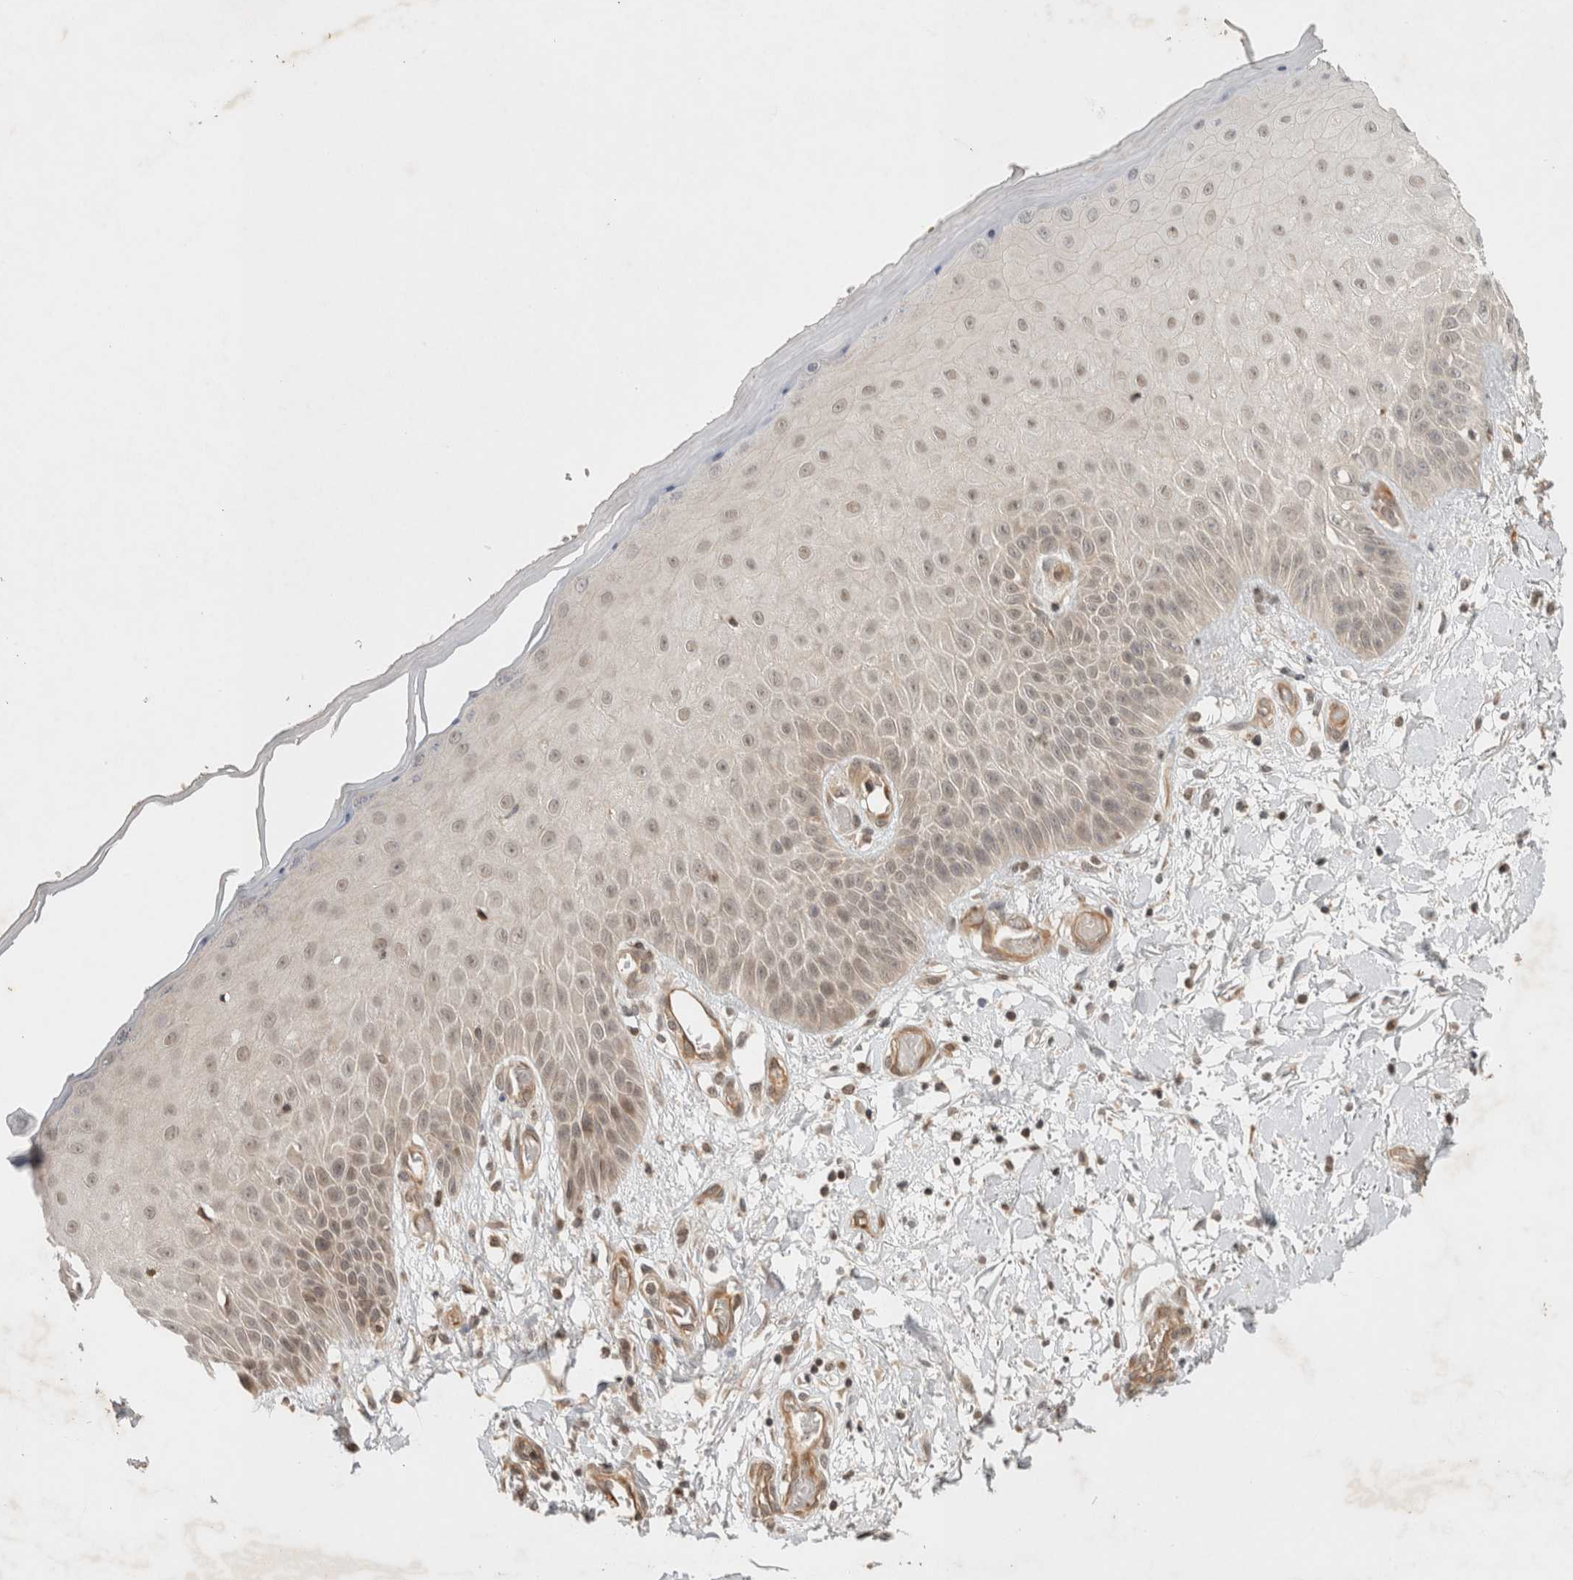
{"staining": {"intensity": "moderate", "quantity": "<25%", "location": "cytoplasmic/membranous"}, "tissue": "skin", "cell_type": "Fibroblasts", "image_type": "normal", "snomed": [{"axis": "morphology", "description": "Normal tissue, NOS"}, {"axis": "morphology", "description": "Inflammation, NOS"}, {"axis": "topography", "description": "Skin"}], "caption": "Immunohistochemical staining of normal human skin demonstrates moderate cytoplasmic/membranous protein expression in about <25% of fibroblasts. (Stains: DAB (3,3'-diaminobenzidine) in brown, nuclei in blue, Microscopy: brightfield microscopy at high magnification).", "gene": "CAAP1", "patient": {"sex": "female", "age": 44}}